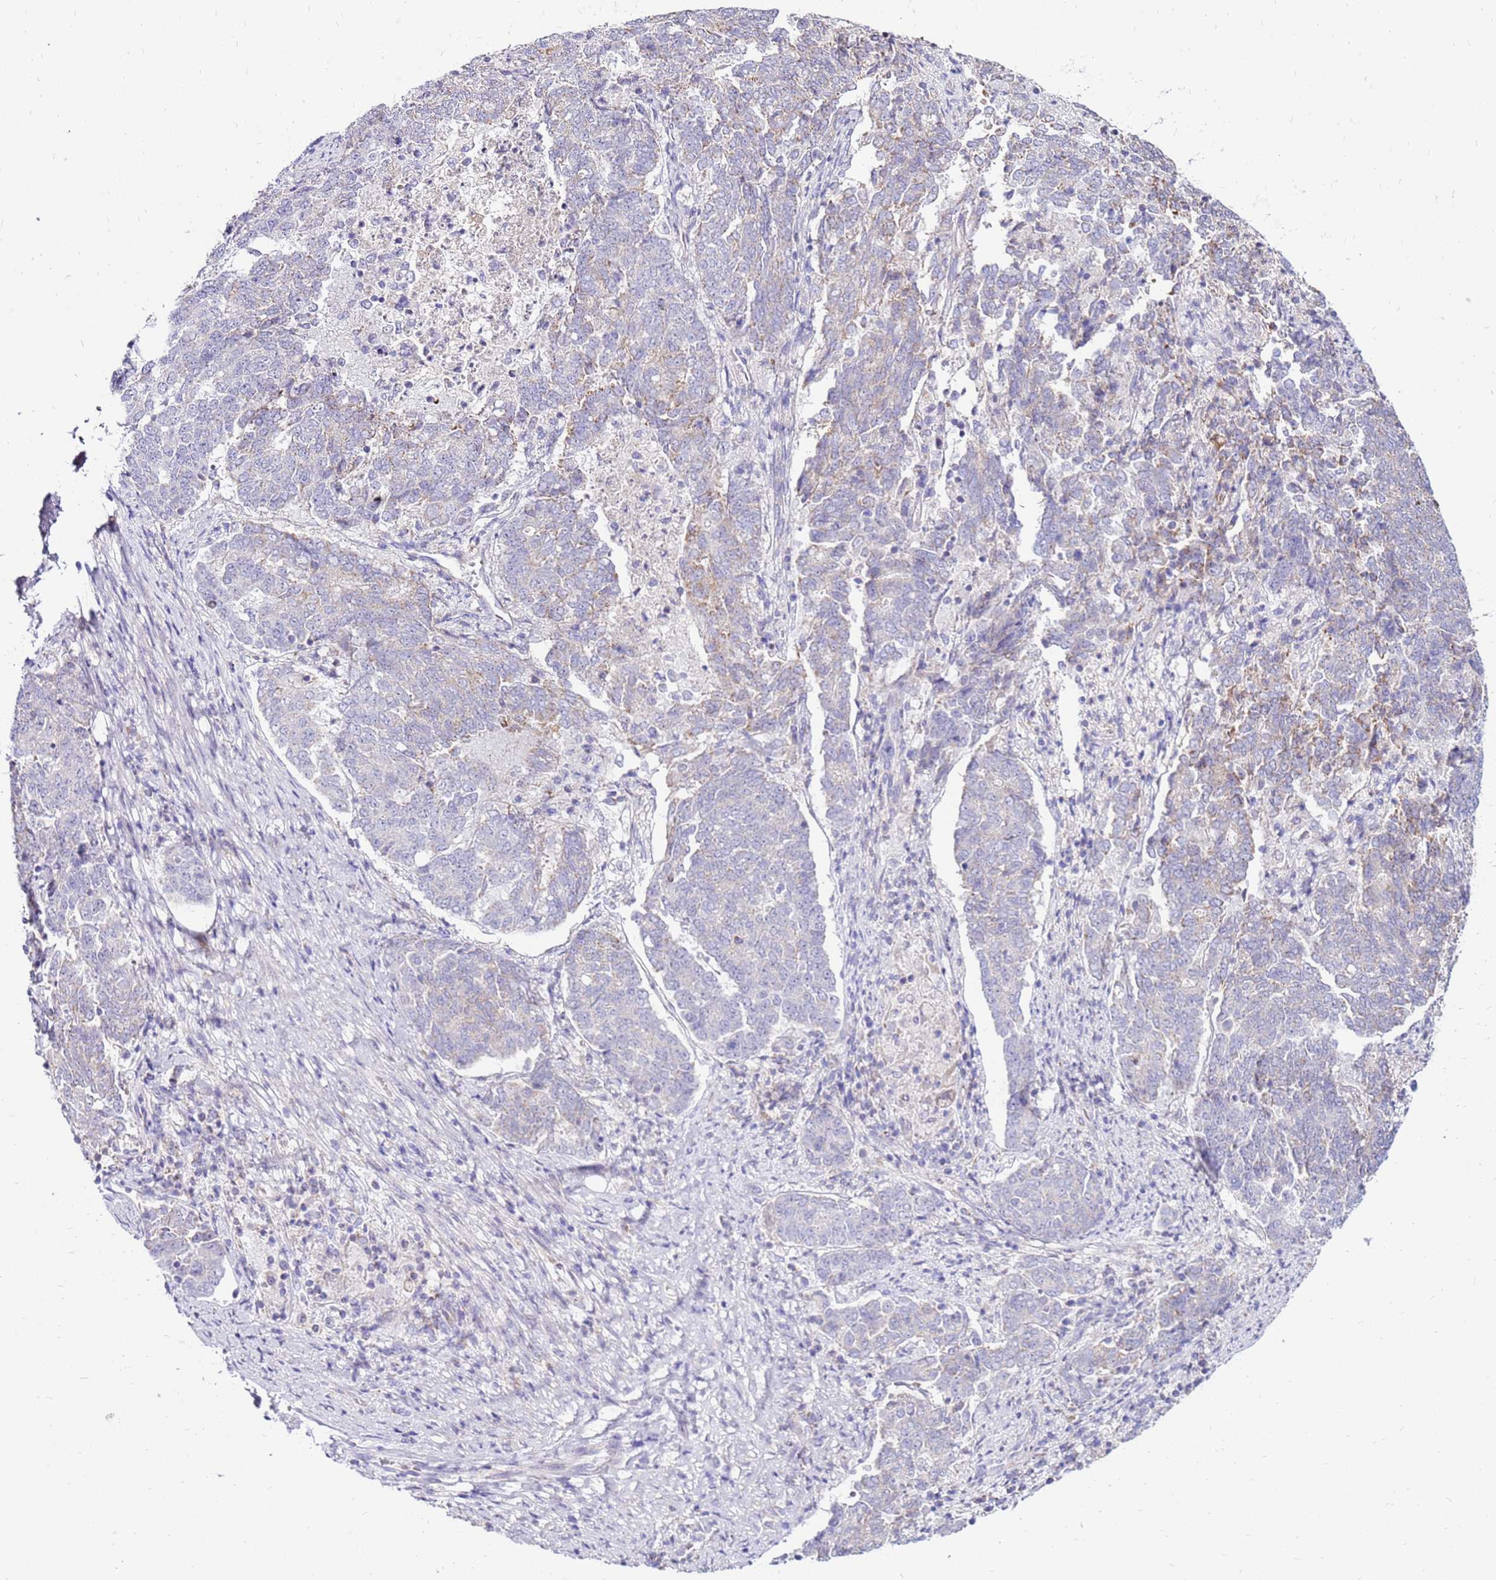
{"staining": {"intensity": "negative", "quantity": "none", "location": "none"}, "tissue": "endometrial cancer", "cell_type": "Tumor cells", "image_type": "cancer", "snomed": [{"axis": "morphology", "description": "Adenocarcinoma, NOS"}, {"axis": "topography", "description": "Endometrium"}], "caption": "High magnification brightfield microscopy of endometrial cancer stained with DAB (brown) and counterstained with hematoxylin (blue): tumor cells show no significant positivity.", "gene": "IGF1R", "patient": {"sex": "female", "age": 80}}